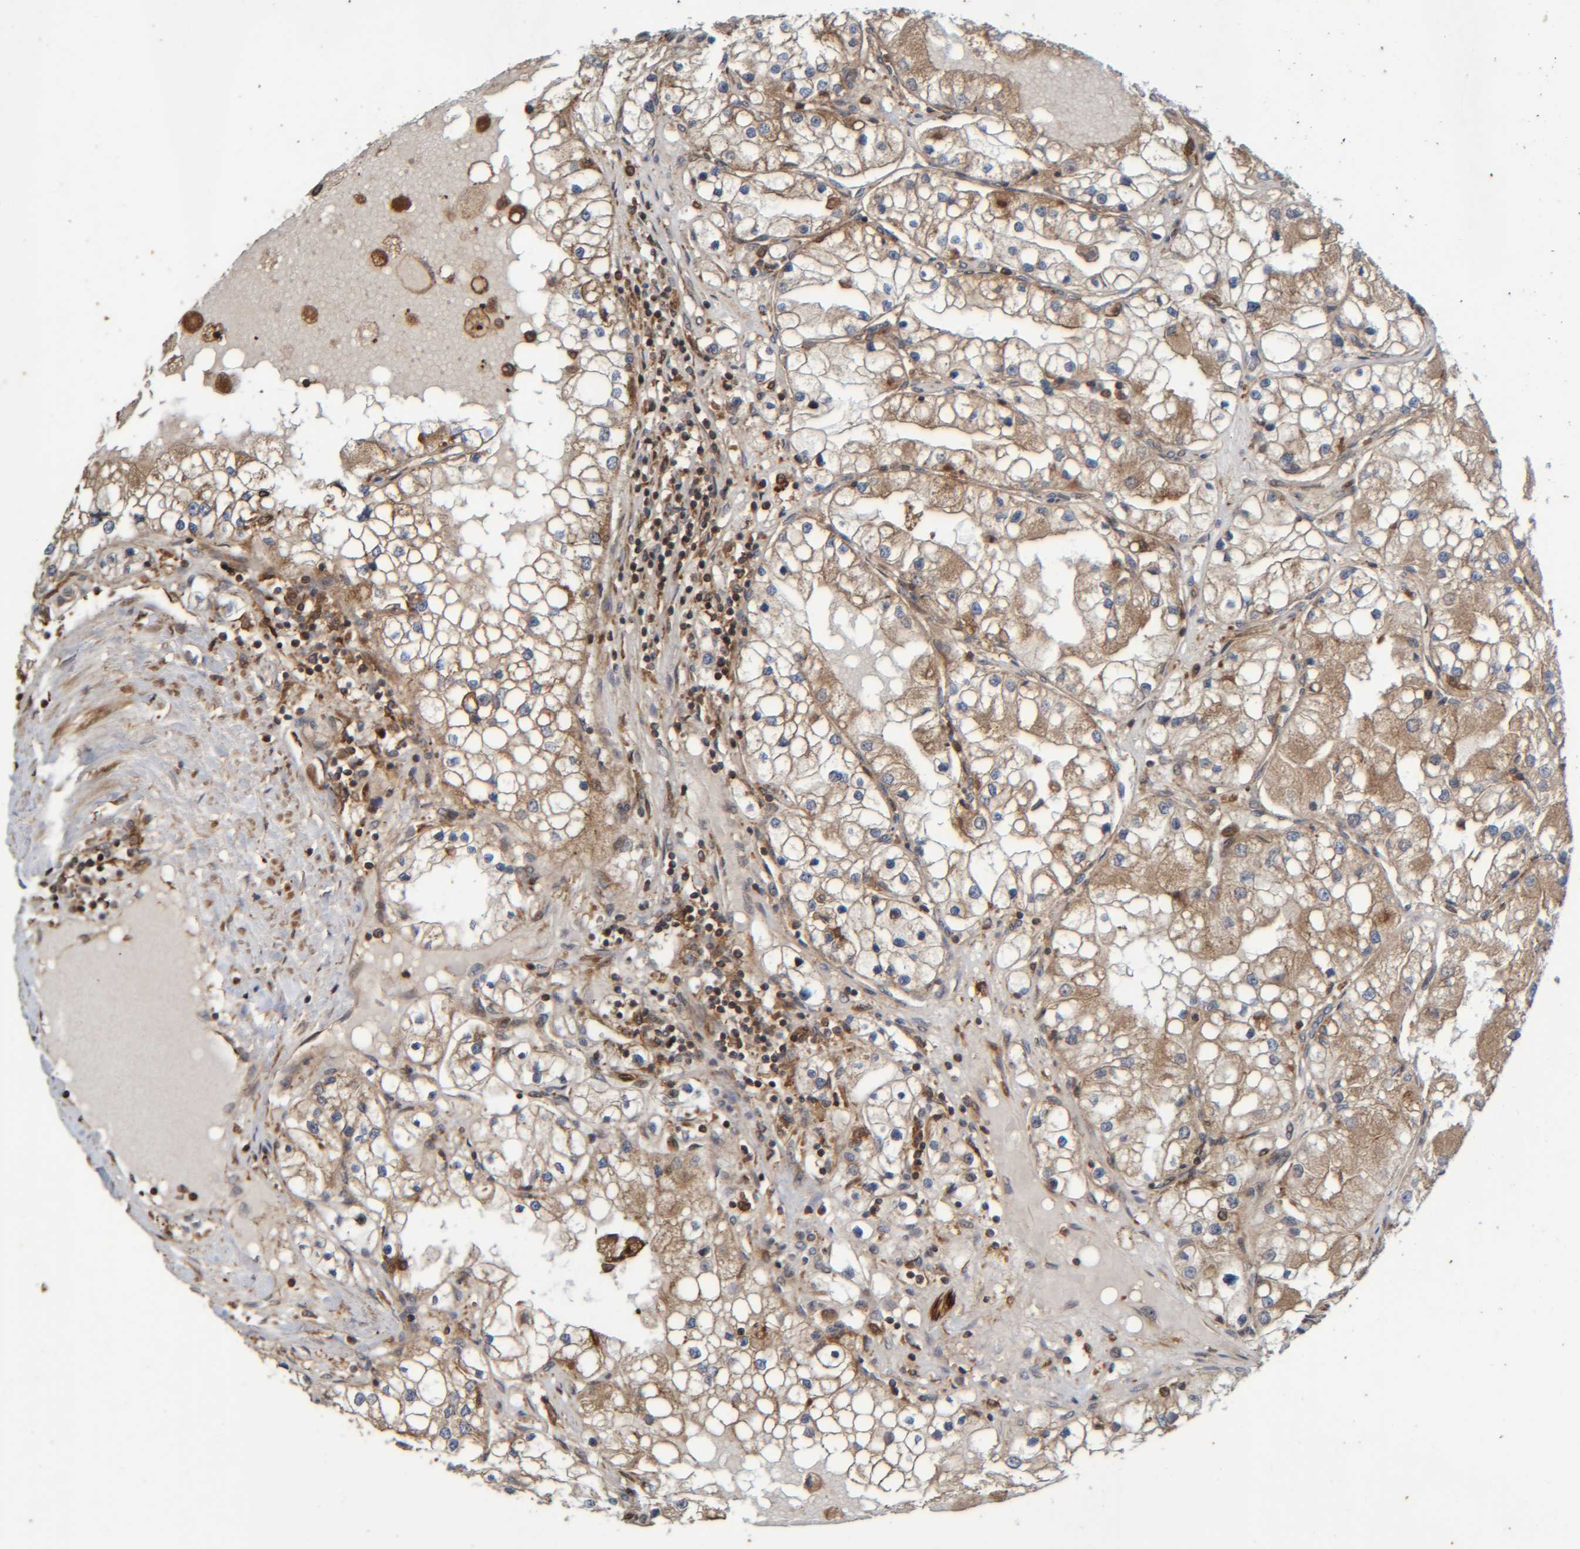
{"staining": {"intensity": "moderate", "quantity": ">75%", "location": "cytoplasmic/membranous"}, "tissue": "renal cancer", "cell_type": "Tumor cells", "image_type": "cancer", "snomed": [{"axis": "morphology", "description": "Adenocarcinoma, NOS"}, {"axis": "topography", "description": "Kidney"}], "caption": "IHC of renal adenocarcinoma demonstrates medium levels of moderate cytoplasmic/membranous positivity in about >75% of tumor cells. The staining was performed using DAB (3,3'-diaminobenzidine) to visualize the protein expression in brown, while the nuclei were stained in blue with hematoxylin (Magnification: 20x).", "gene": "CCDC57", "patient": {"sex": "male", "age": 68}}